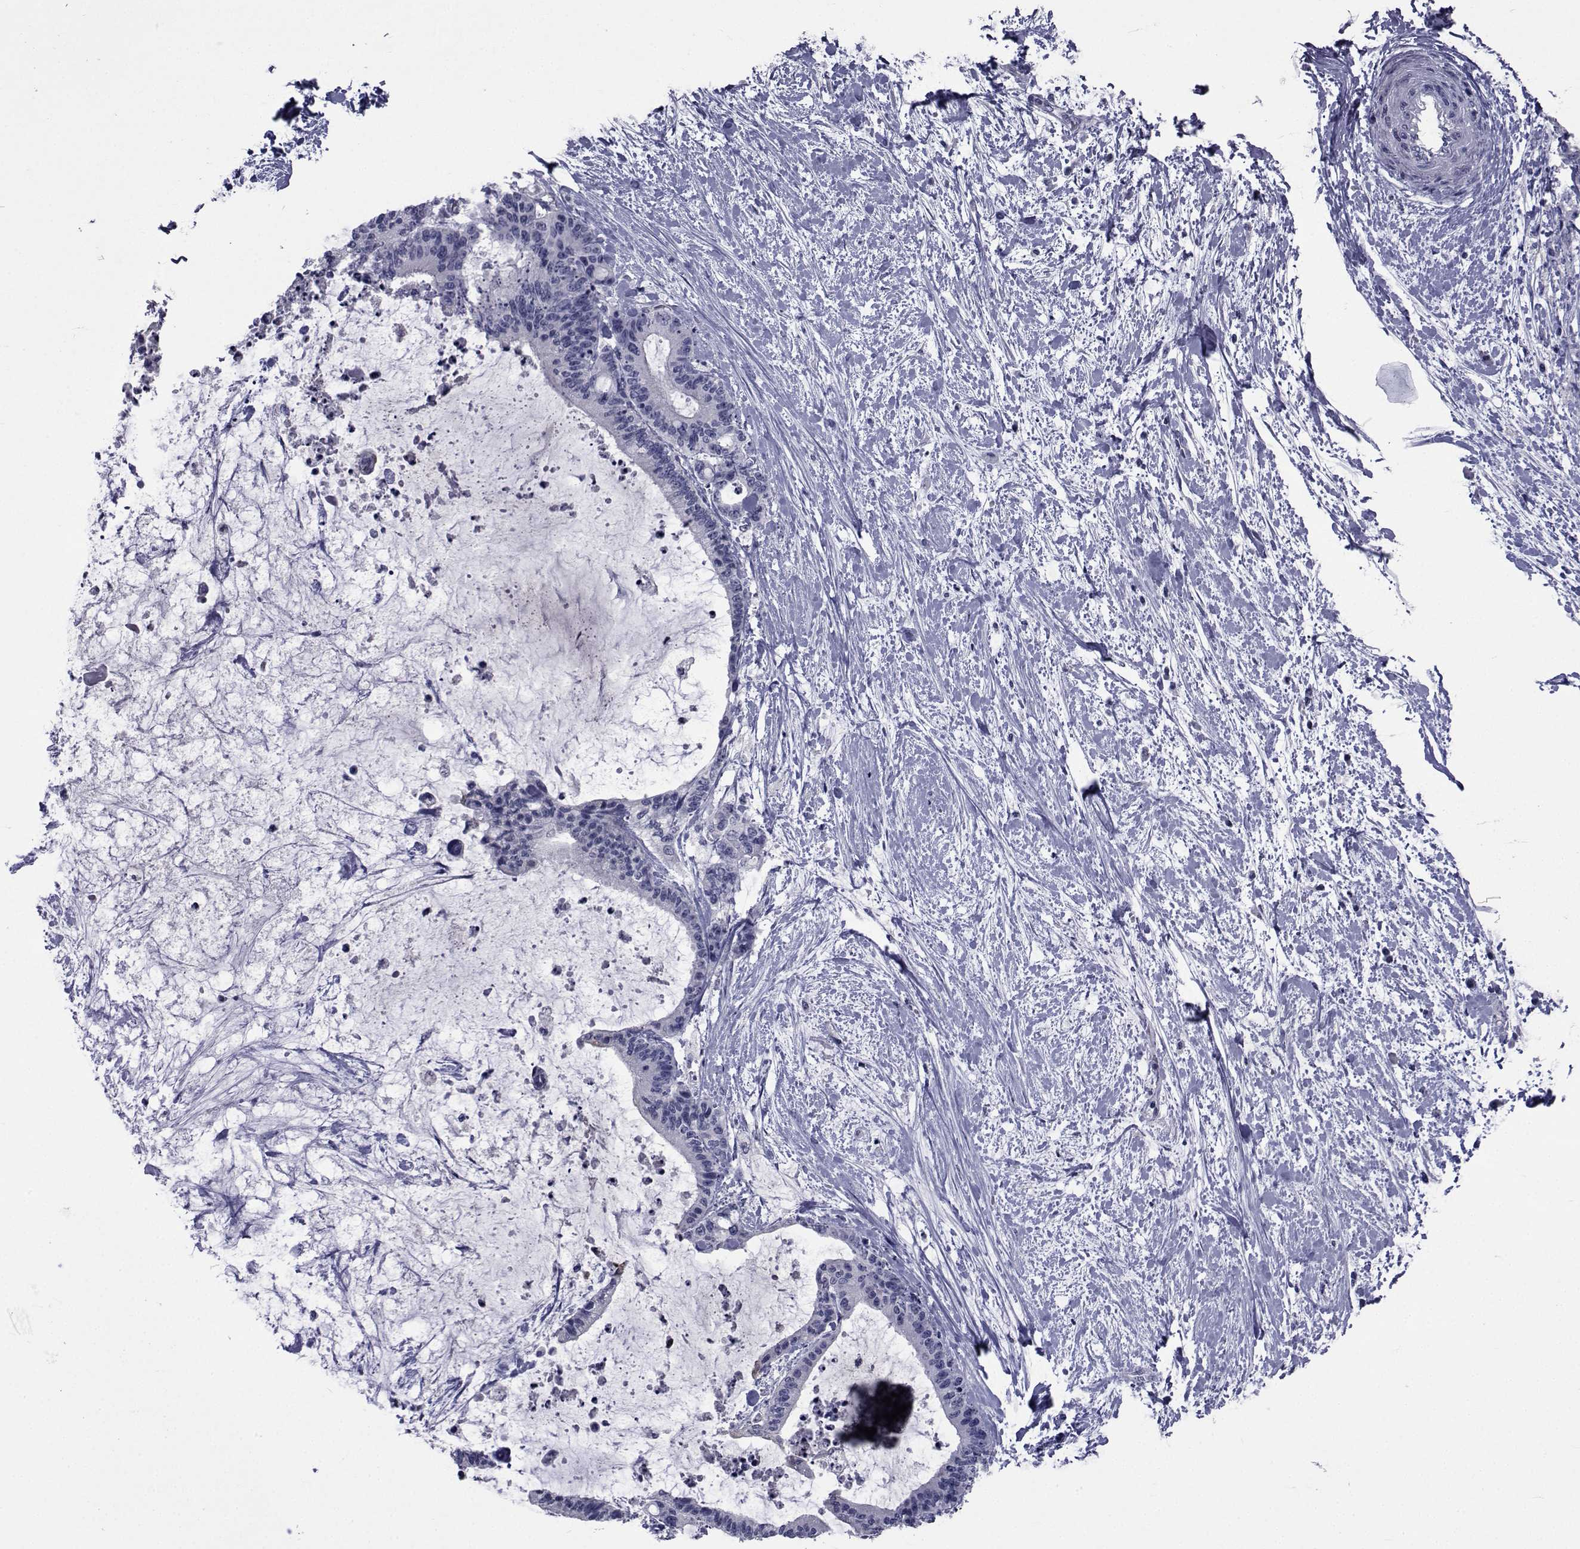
{"staining": {"intensity": "negative", "quantity": "none", "location": "none"}, "tissue": "liver cancer", "cell_type": "Tumor cells", "image_type": "cancer", "snomed": [{"axis": "morphology", "description": "Cholangiocarcinoma"}, {"axis": "topography", "description": "Liver"}], "caption": "Tumor cells are negative for protein expression in human cholangiocarcinoma (liver).", "gene": "SEMA5B", "patient": {"sex": "female", "age": 73}}